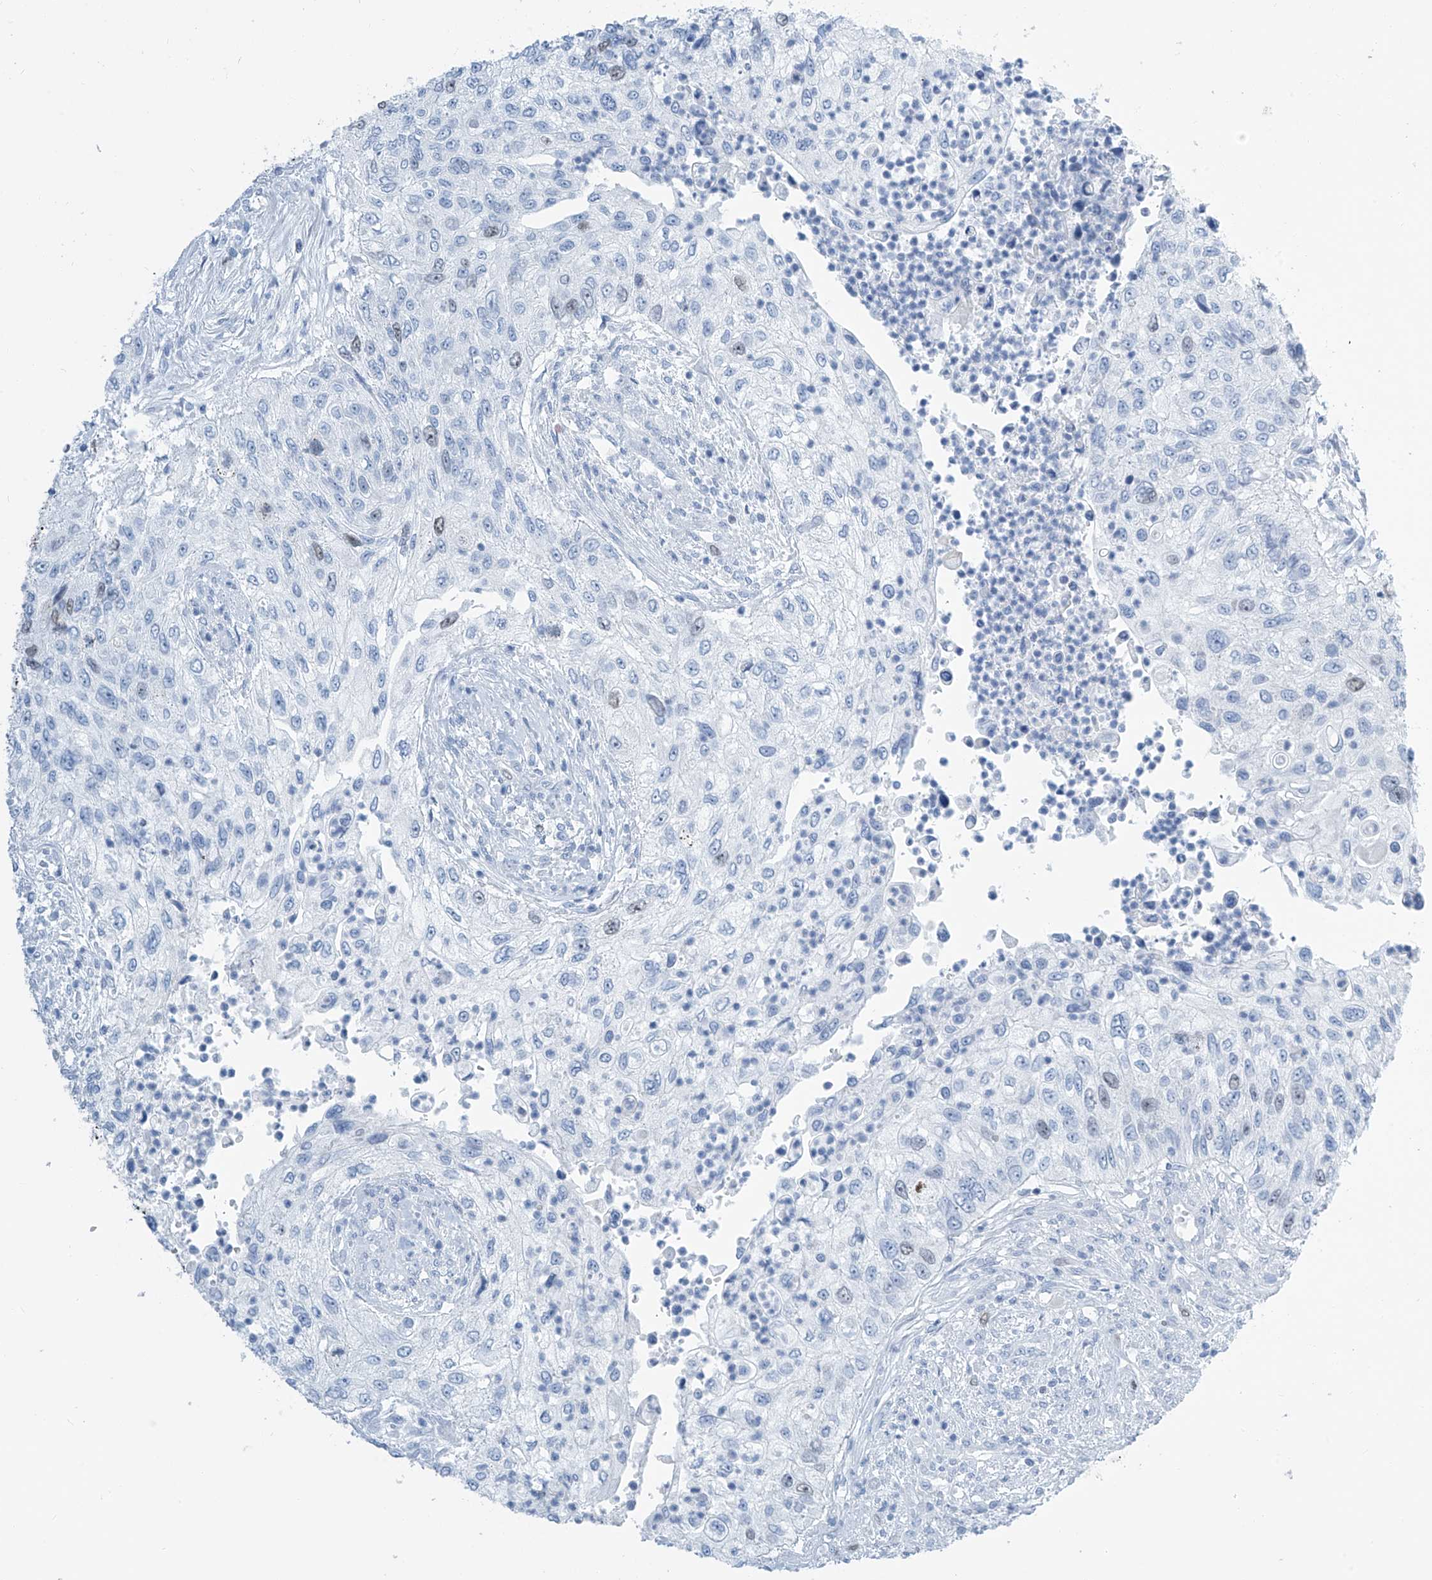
{"staining": {"intensity": "weak", "quantity": "<25%", "location": "nuclear"}, "tissue": "urothelial cancer", "cell_type": "Tumor cells", "image_type": "cancer", "snomed": [{"axis": "morphology", "description": "Urothelial carcinoma, High grade"}, {"axis": "topography", "description": "Urinary bladder"}], "caption": "Immunohistochemistry (IHC) of urothelial cancer exhibits no staining in tumor cells.", "gene": "SGO2", "patient": {"sex": "female", "age": 60}}